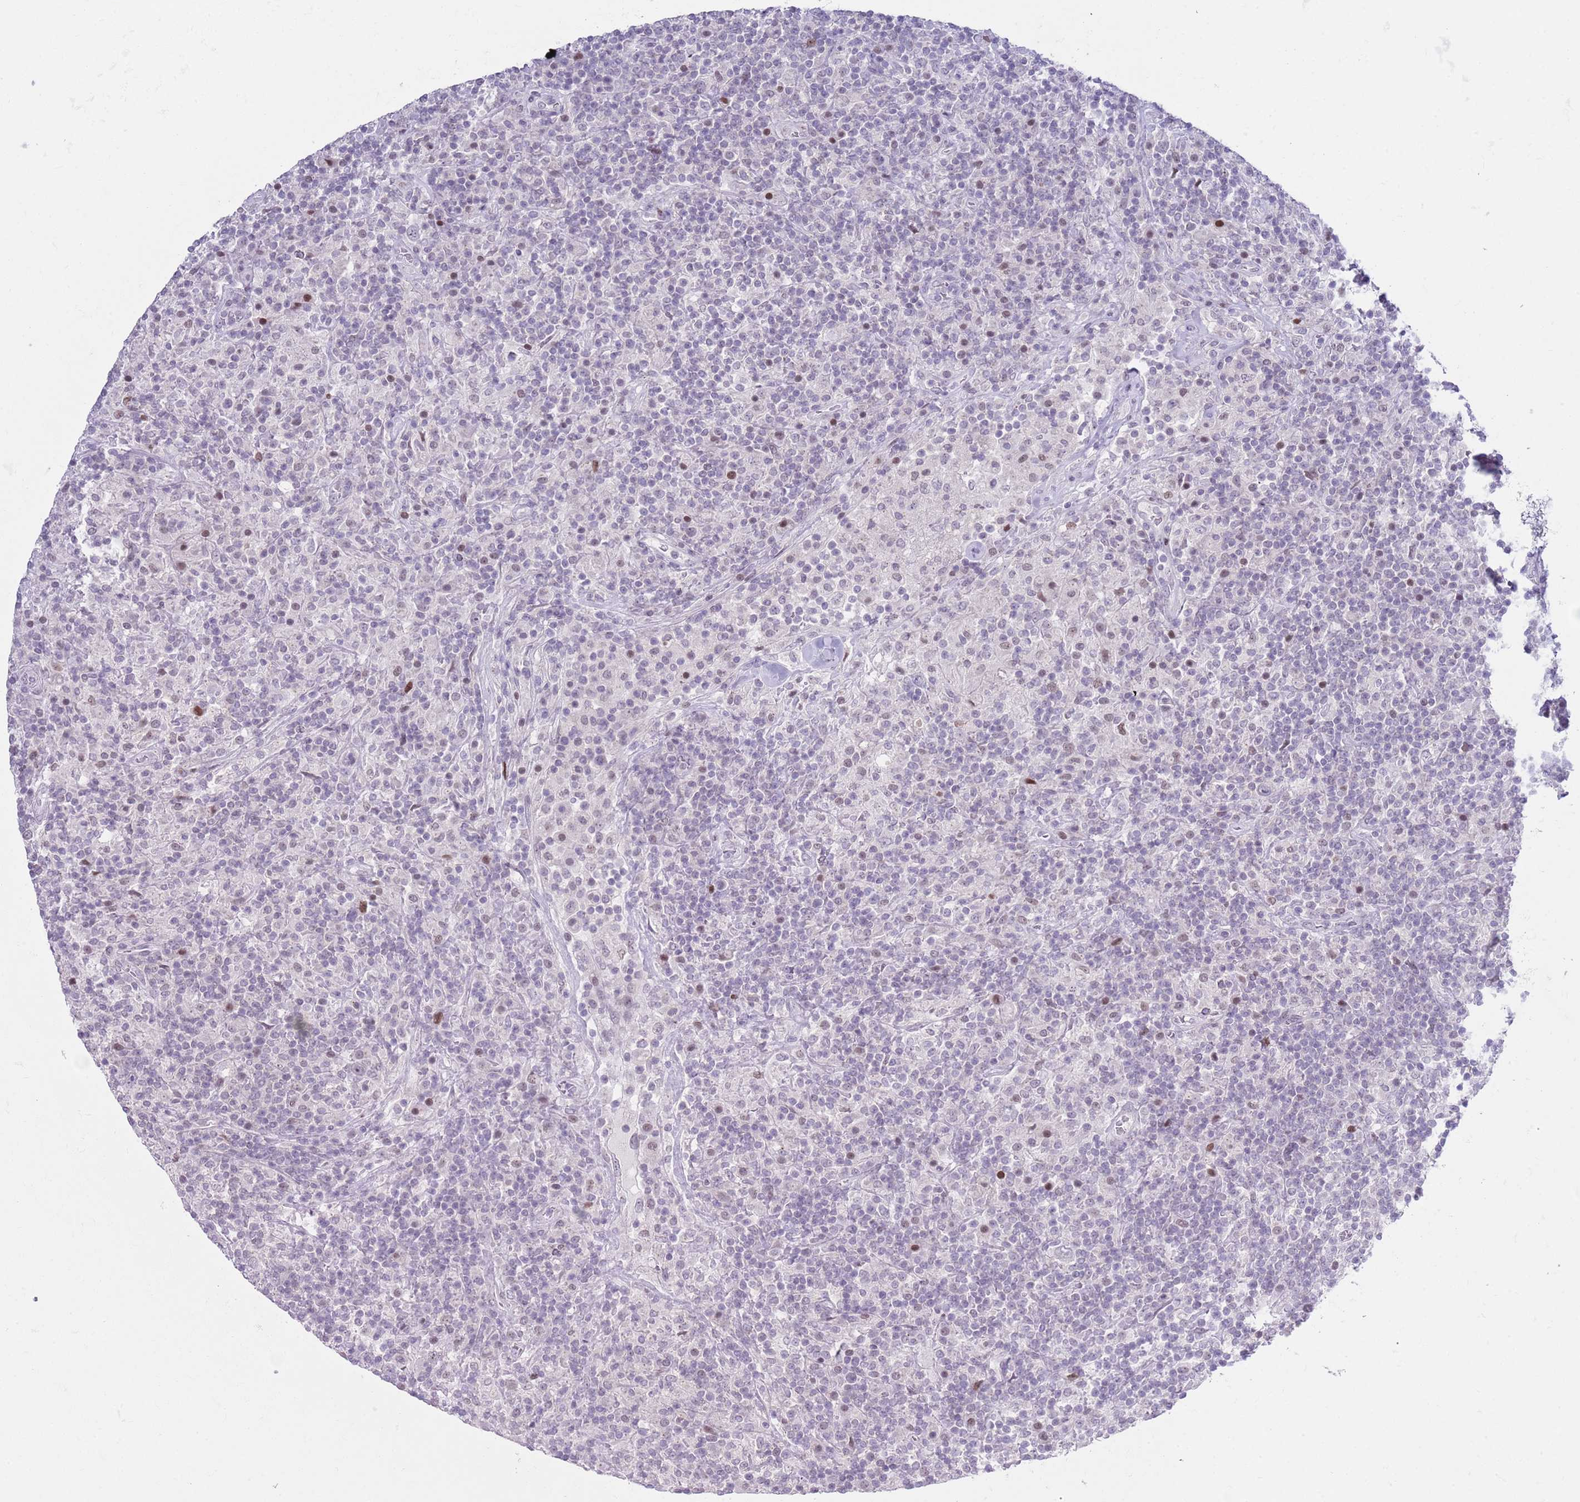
{"staining": {"intensity": "weak", "quantity": "<25%", "location": "nuclear"}, "tissue": "lymphoma", "cell_type": "Tumor cells", "image_type": "cancer", "snomed": [{"axis": "morphology", "description": "Hodgkin's disease, NOS"}, {"axis": "topography", "description": "Lymph node"}], "caption": "This histopathology image is of Hodgkin's disease stained with immunohistochemistry to label a protein in brown with the nuclei are counter-stained blue. There is no positivity in tumor cells.", "gene": "MFSD10", "patient": {"sex": "male", "age": 70}}